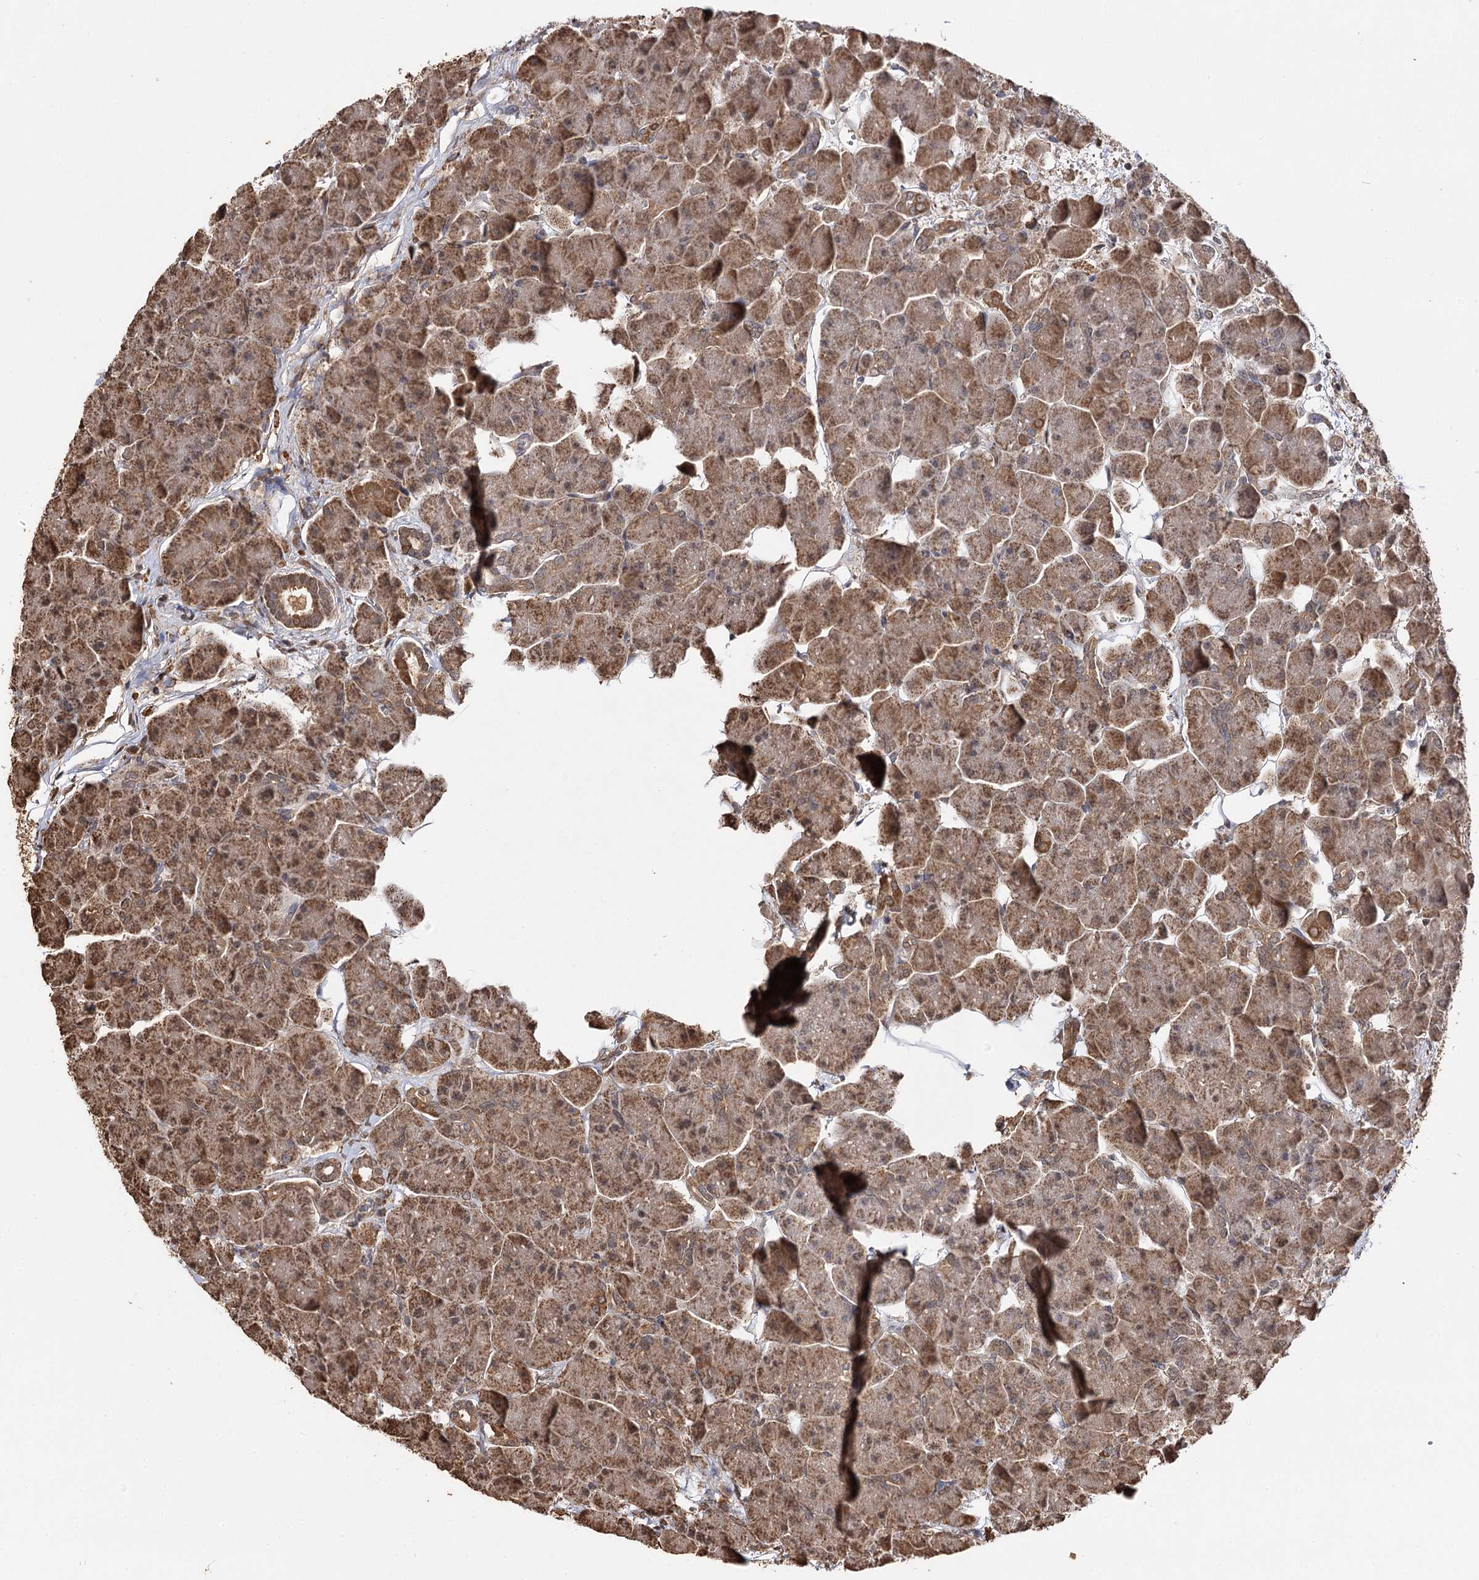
{"staining": {"intensity": "moderate", "quantity": ">75%", "location": "cytoplasmic/membranous"}, "tissue": "pancreas", "cell_type": "Exocrine glandular cells", "image_type": "normal", "snomed": [{"axis": "morphology", "description": "Normal tissue, NOS"}, {"axis": "topography", "description": "Pancreas"}], "caption": "This is an image of immunohistochemistry (IHC) staining of unremarkable pancreas, which shows moderate positivity in the cytoplasmic/membranous of exocrine glandular cells.", "gene": "ARL13A", "patient": {"sex": "male", "age": 66}}